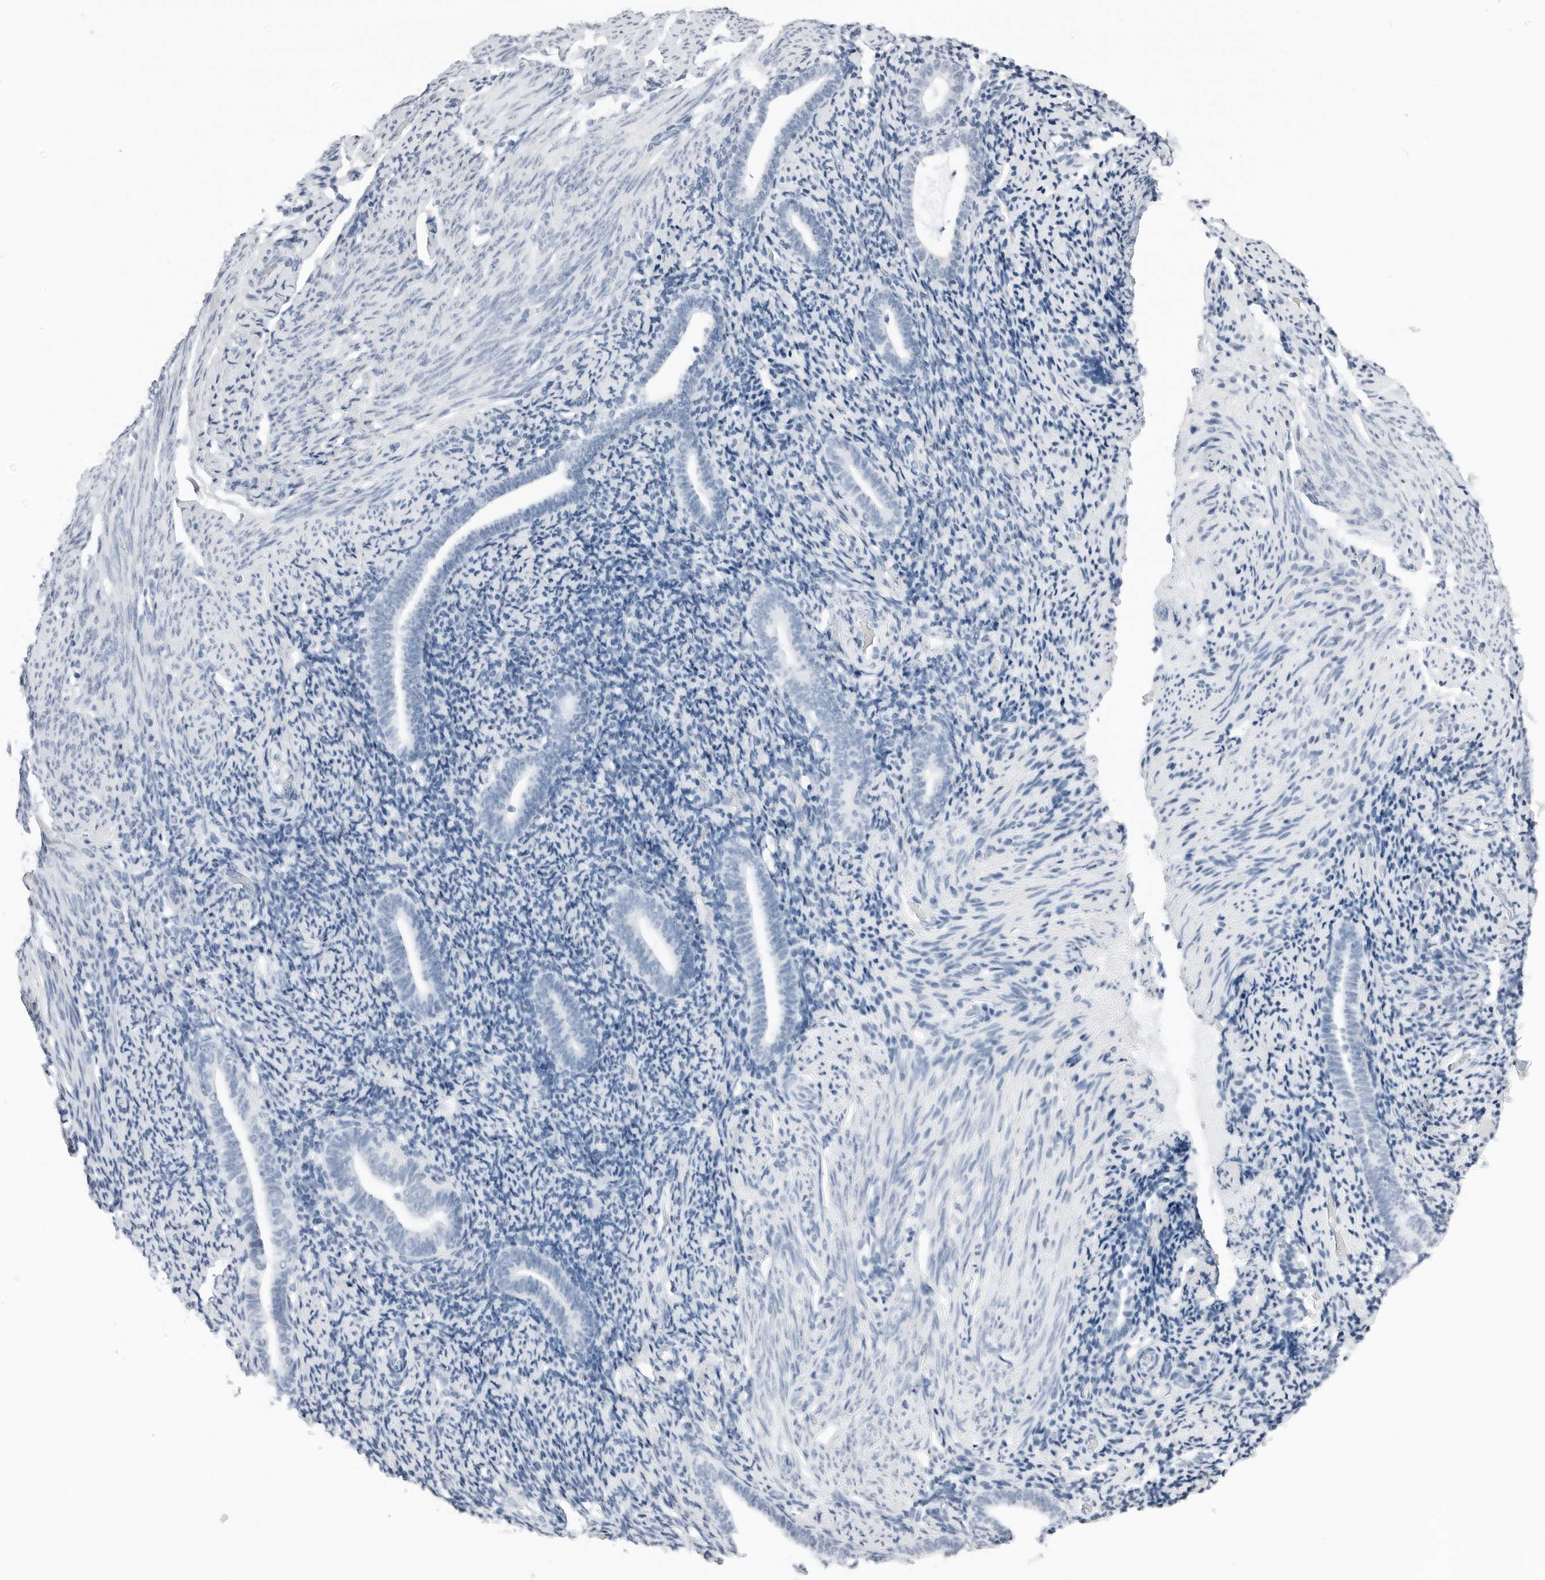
{"staining": {"intensity": "negative", "quantity": "none", "location": "none"}, "tissue": "endometrium", "cell_type": "Cells in endometrial stroma", "image_type": "normal", "snomed": [{"axis": "morphology", "description": "Normal tissue, NOS"}, {"axis": "topography", "description": "Endometrium"}], "caption": "High power microscopy micrograph of an immunohistochemistry micrograph of unremarkable endometrium, revealing no significant expression in cells in endometrial stroma. Brightfield microscopy of IHC stained with DAB (brown) and hematoxylin (blue), captured at high magnification.", "gene": "SLPI", "patient": {"sex": "female", "age": 51}}